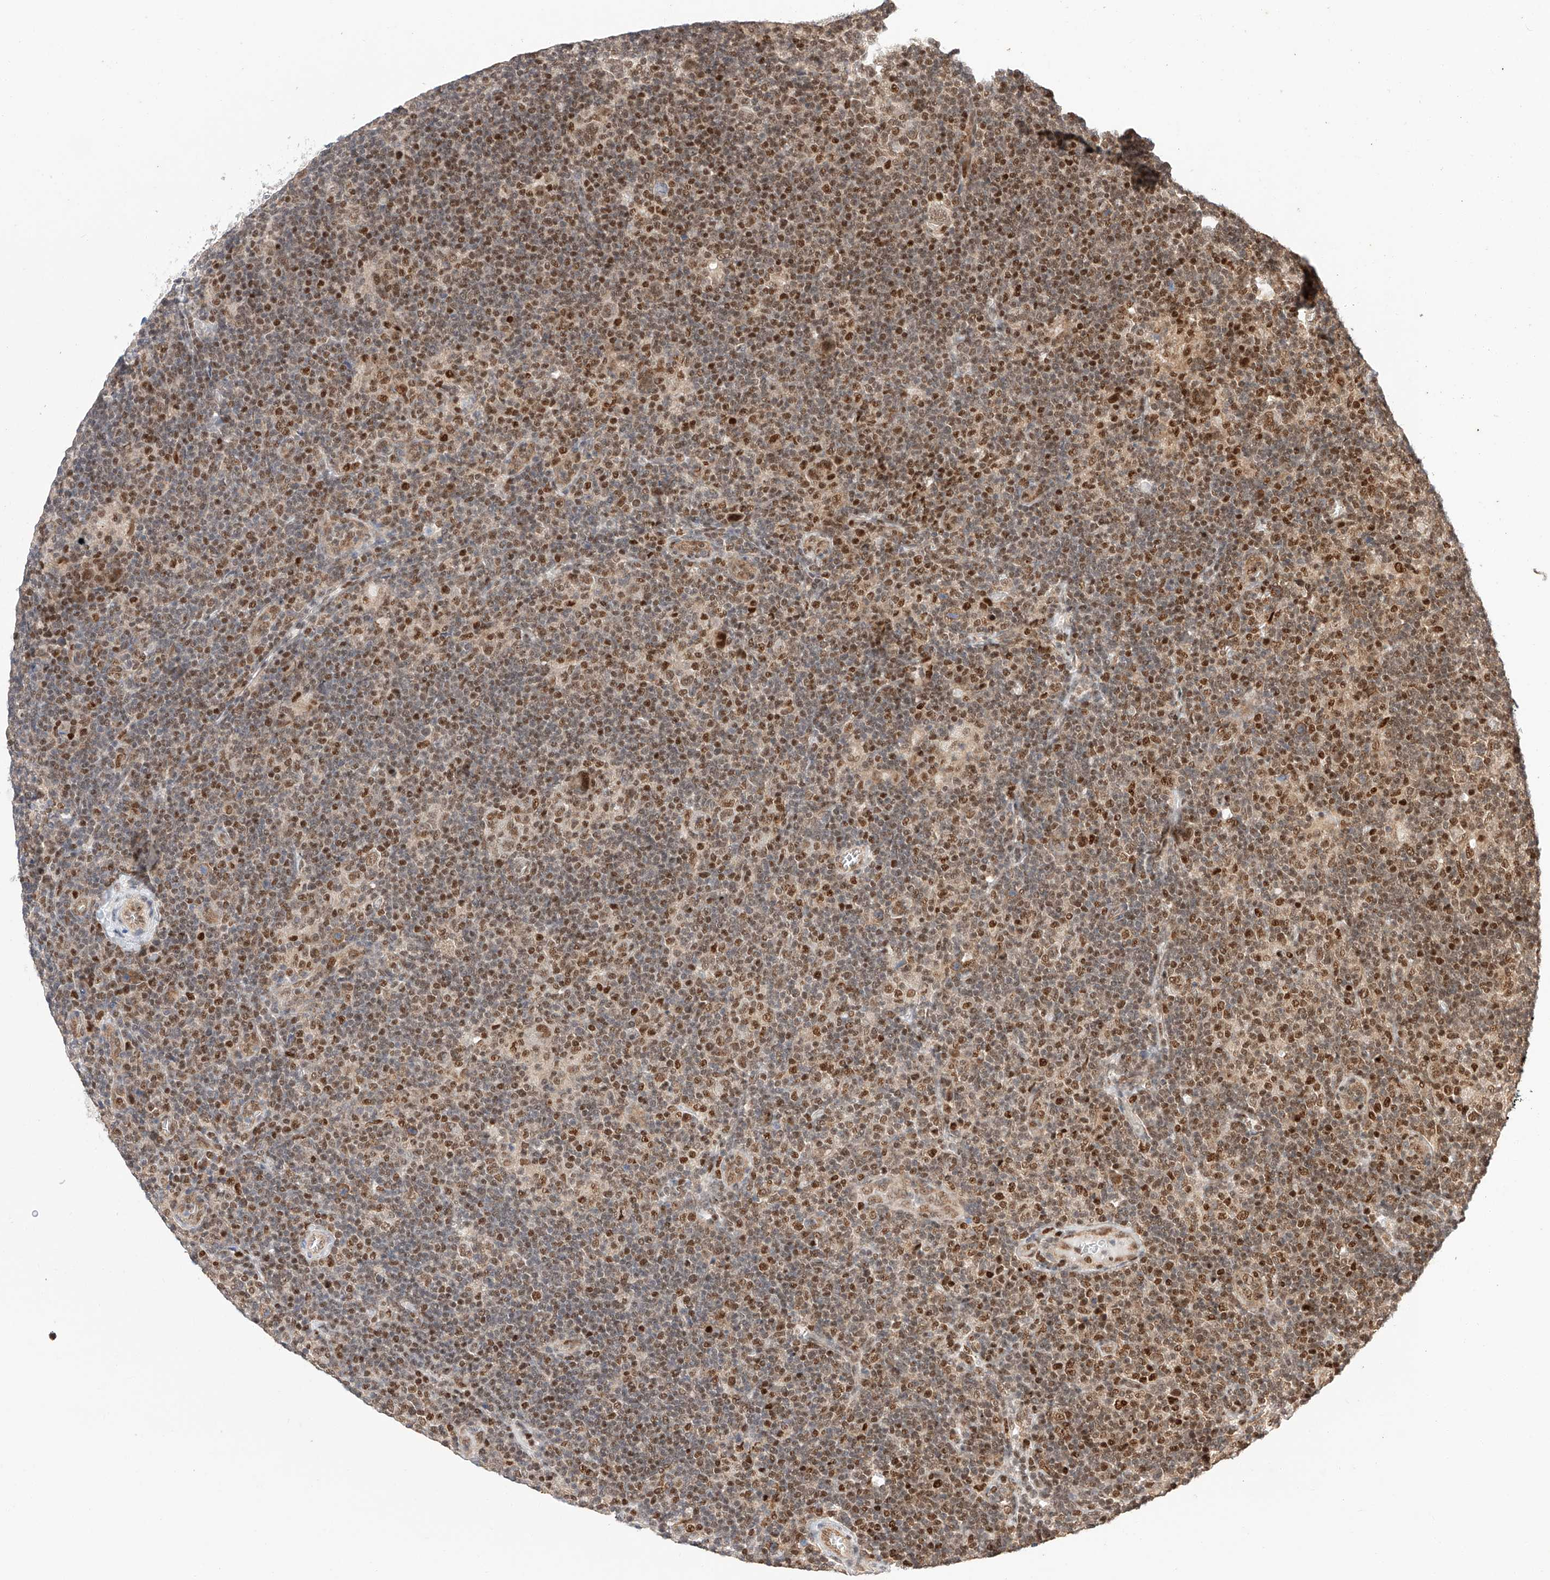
{"staining": {"intensity": "moderate", "quantity": ">75%", "location": "nuclear"}, "tissue": "lymphoma", "cell_type": "Tumor cells", "image_type": "cancer", "snomed": [{"axis": "morphology", "description": "Hodgkin's disease, NOS"}, {"axis": "topography", "description": "Lymph node"}], "caption": "Hodgkin's disease was stained to show a protein in brown. There is medium levels of moderate nuclear positivity in approximately >75% of tumor cells.", "gene": "HDAC9", "patient": {"sex": "female", "age": 57}}